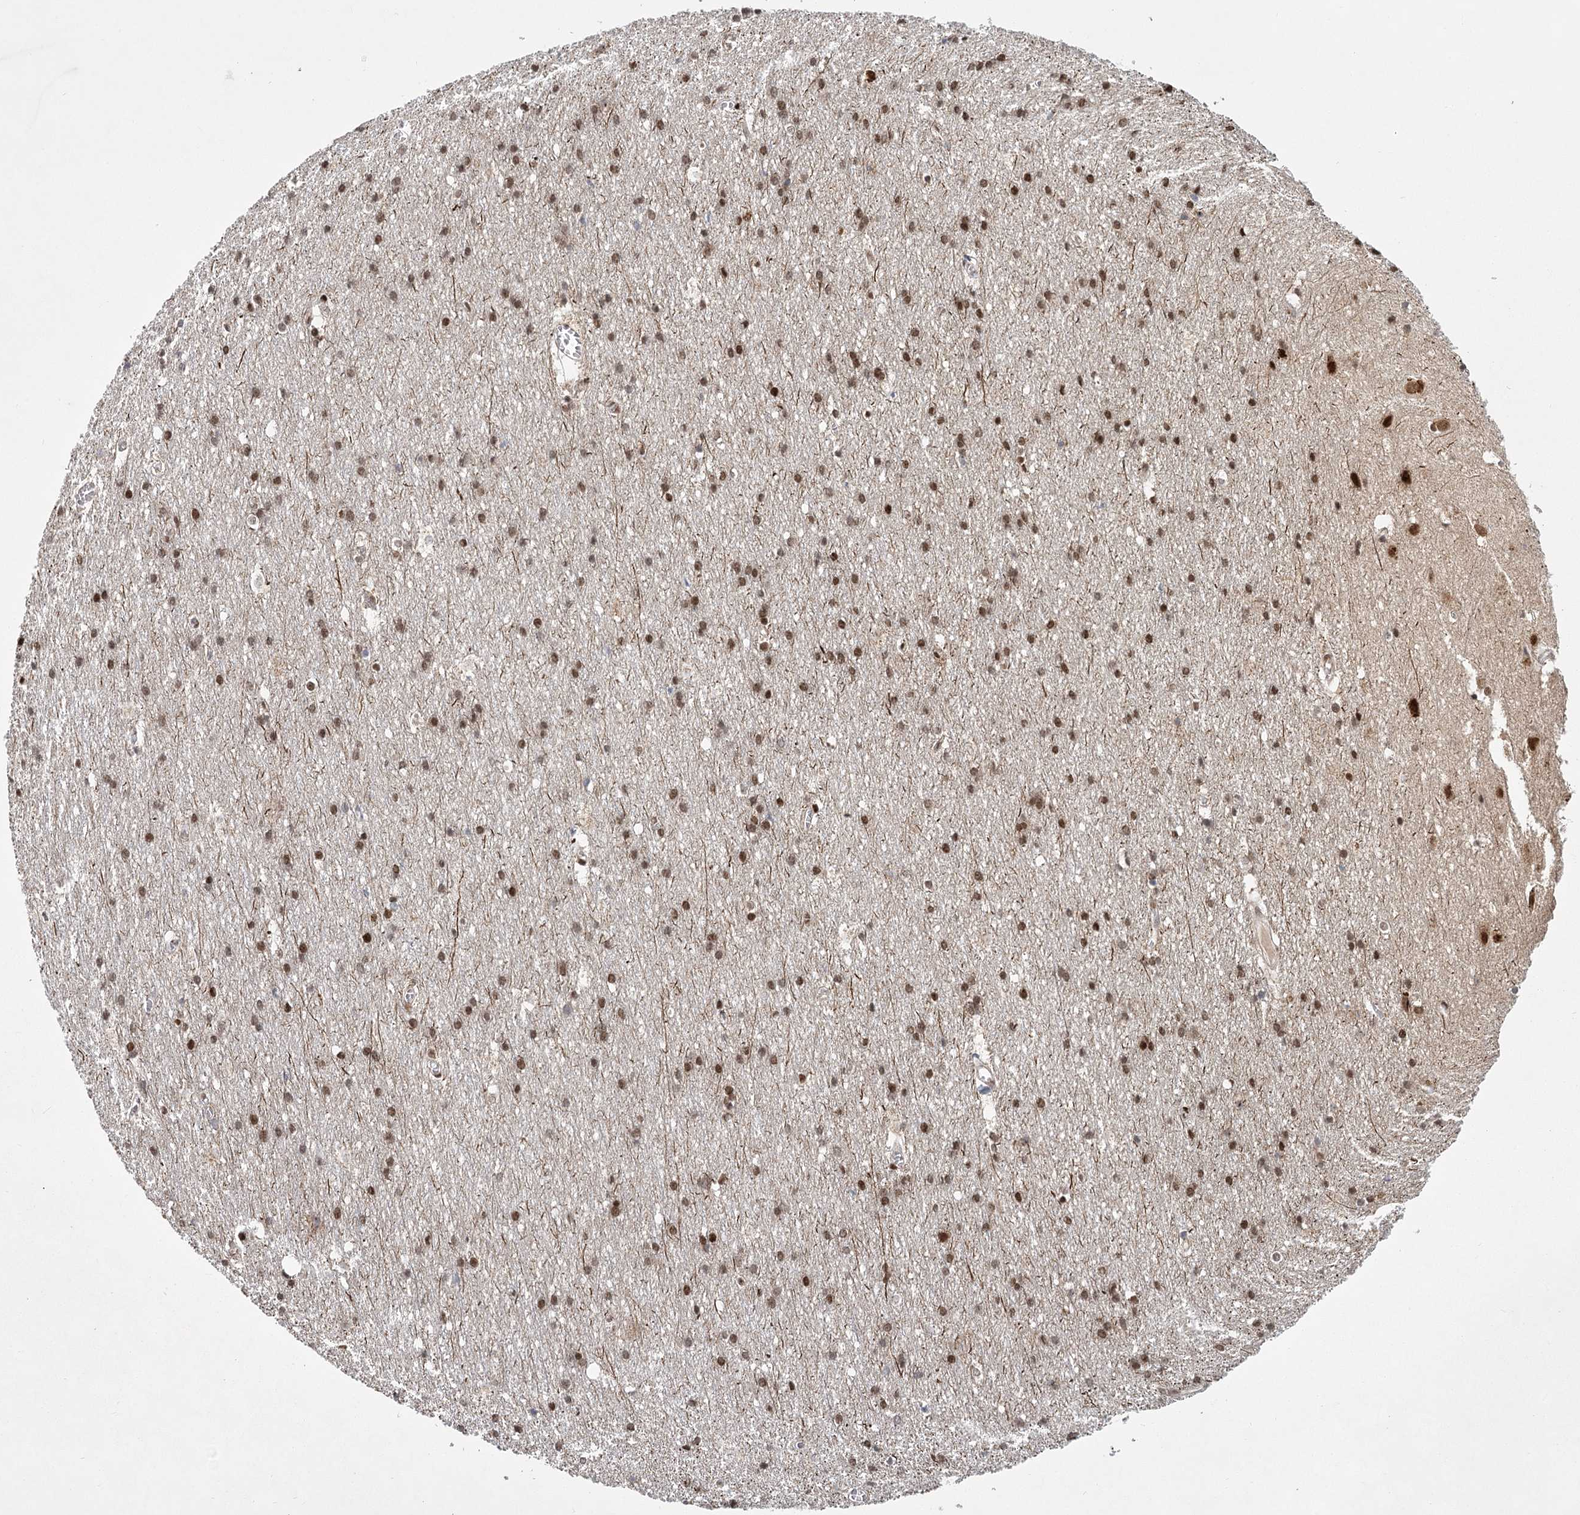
{"staining": {"intensity": "weak", "quantity": ">75%", "location": "cytoplasmic/membranous"}, "tissue": "cerebral cortex", "cell_type": "Endothelial cells", "image_type": "normal", "snomed": [{"axis": "morphology", "description": "Normal tissue, NOS"}, {"axis": "topography", "description": "Cerebral cortex"}], "caption": "A photomicrograph of human cerebral cortex stained for a protein demonstrates weak cytoplasmic/membranous brown staining in endothelial cells.", "gene": "CIB4", "patient": {"sex": "male", "age": 54}}